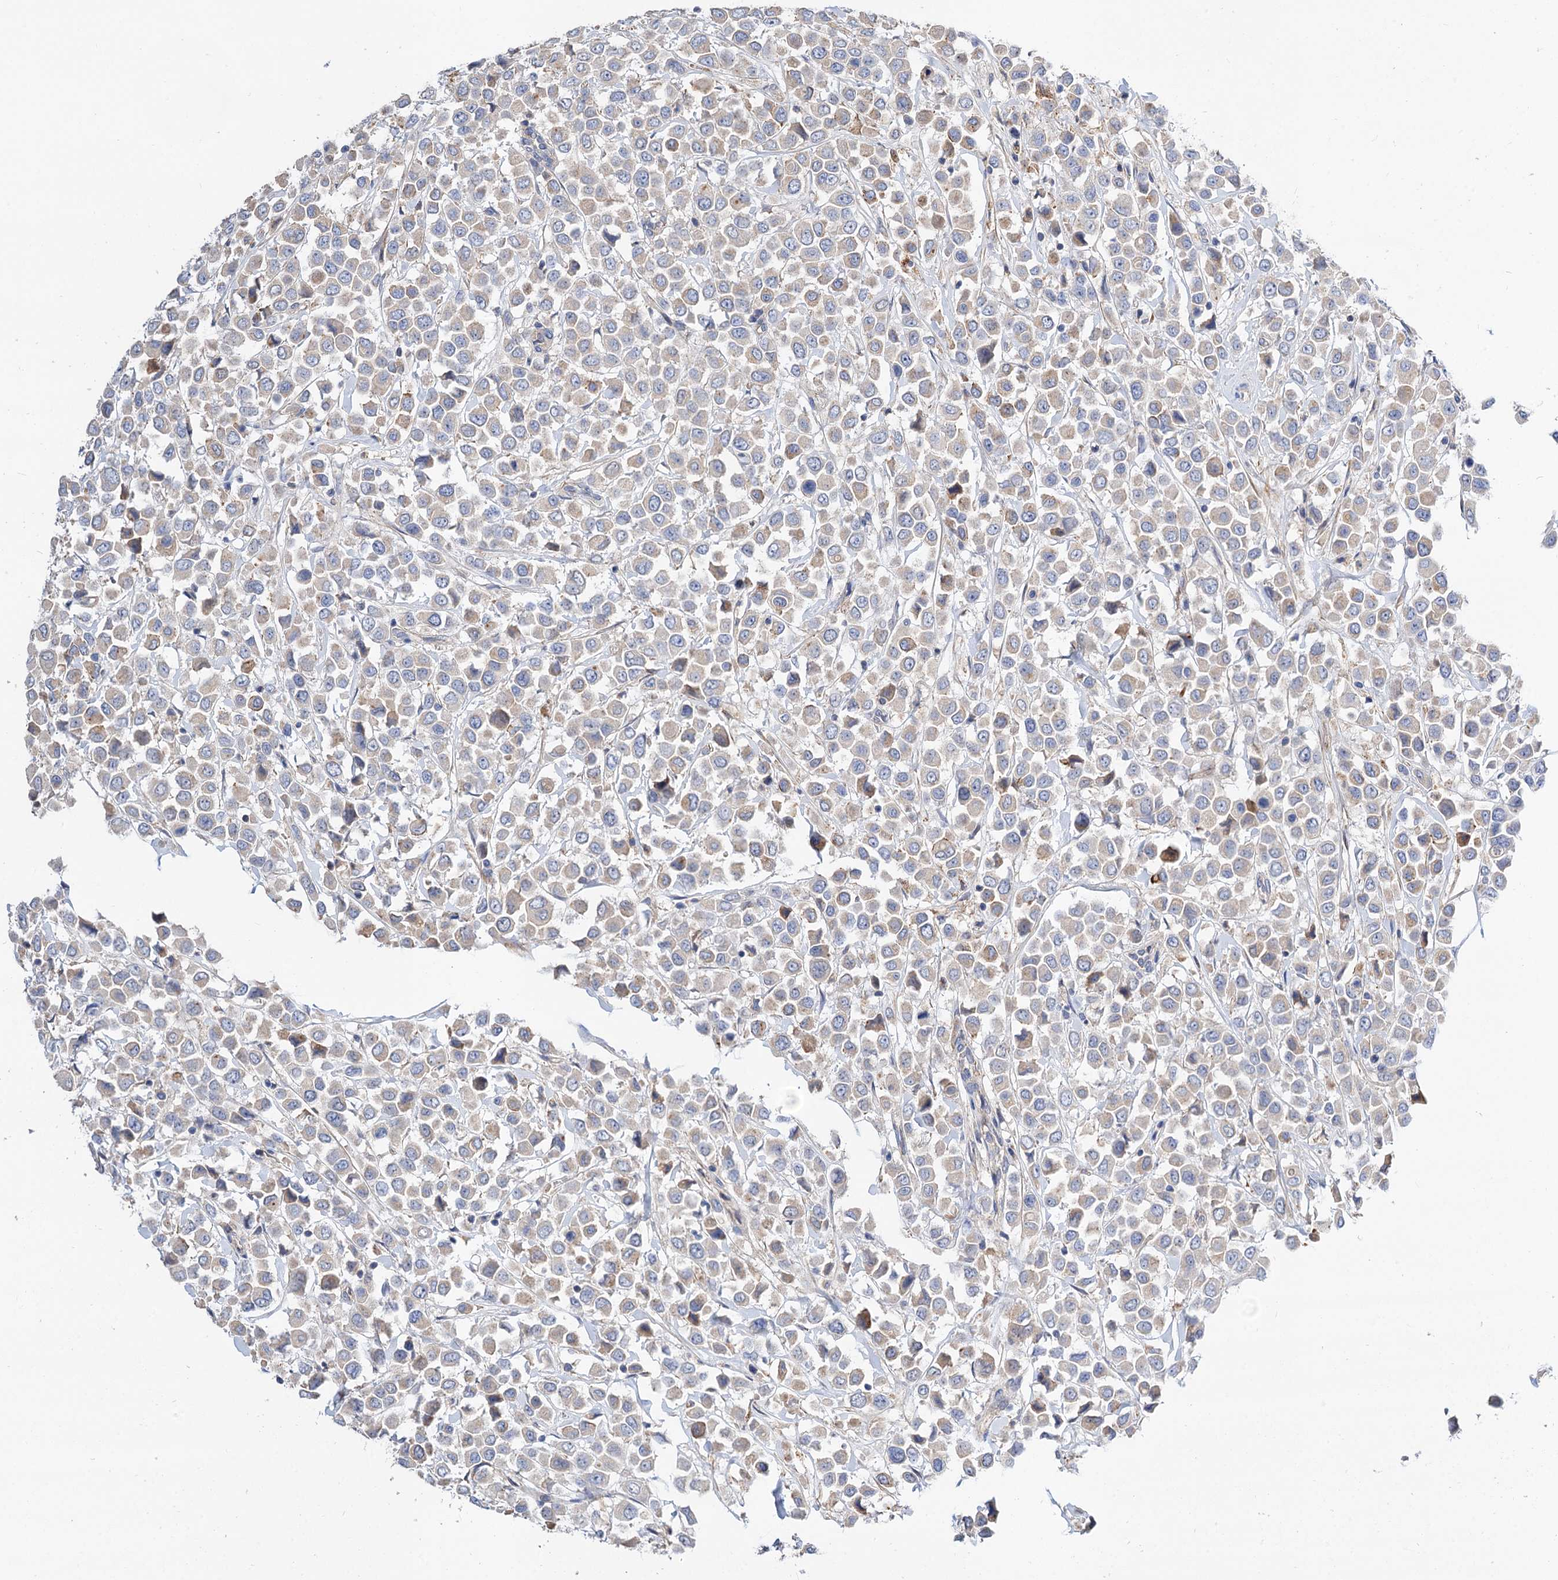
{"staining": {"intensity": "weak", "quantity": "<25%", "location": "cytoplasmic/membranous"}, "tissue": "breast cancer", "cell_type": "Tumor cells", "image_type": "cancer", "snomed": [{"axis": "morphology", "description": "Duct carcinoma"}, {"axis": "topography", "description": "Breast"}], "caption": "A high-resolution micrograph shows IHC staining of breast cancer (infiltrating ductal carcinoma), which reveals no significant expression in tumor cells.", "gene": "NUDCD2", "patient": {"sex": "female", "age": 61}}